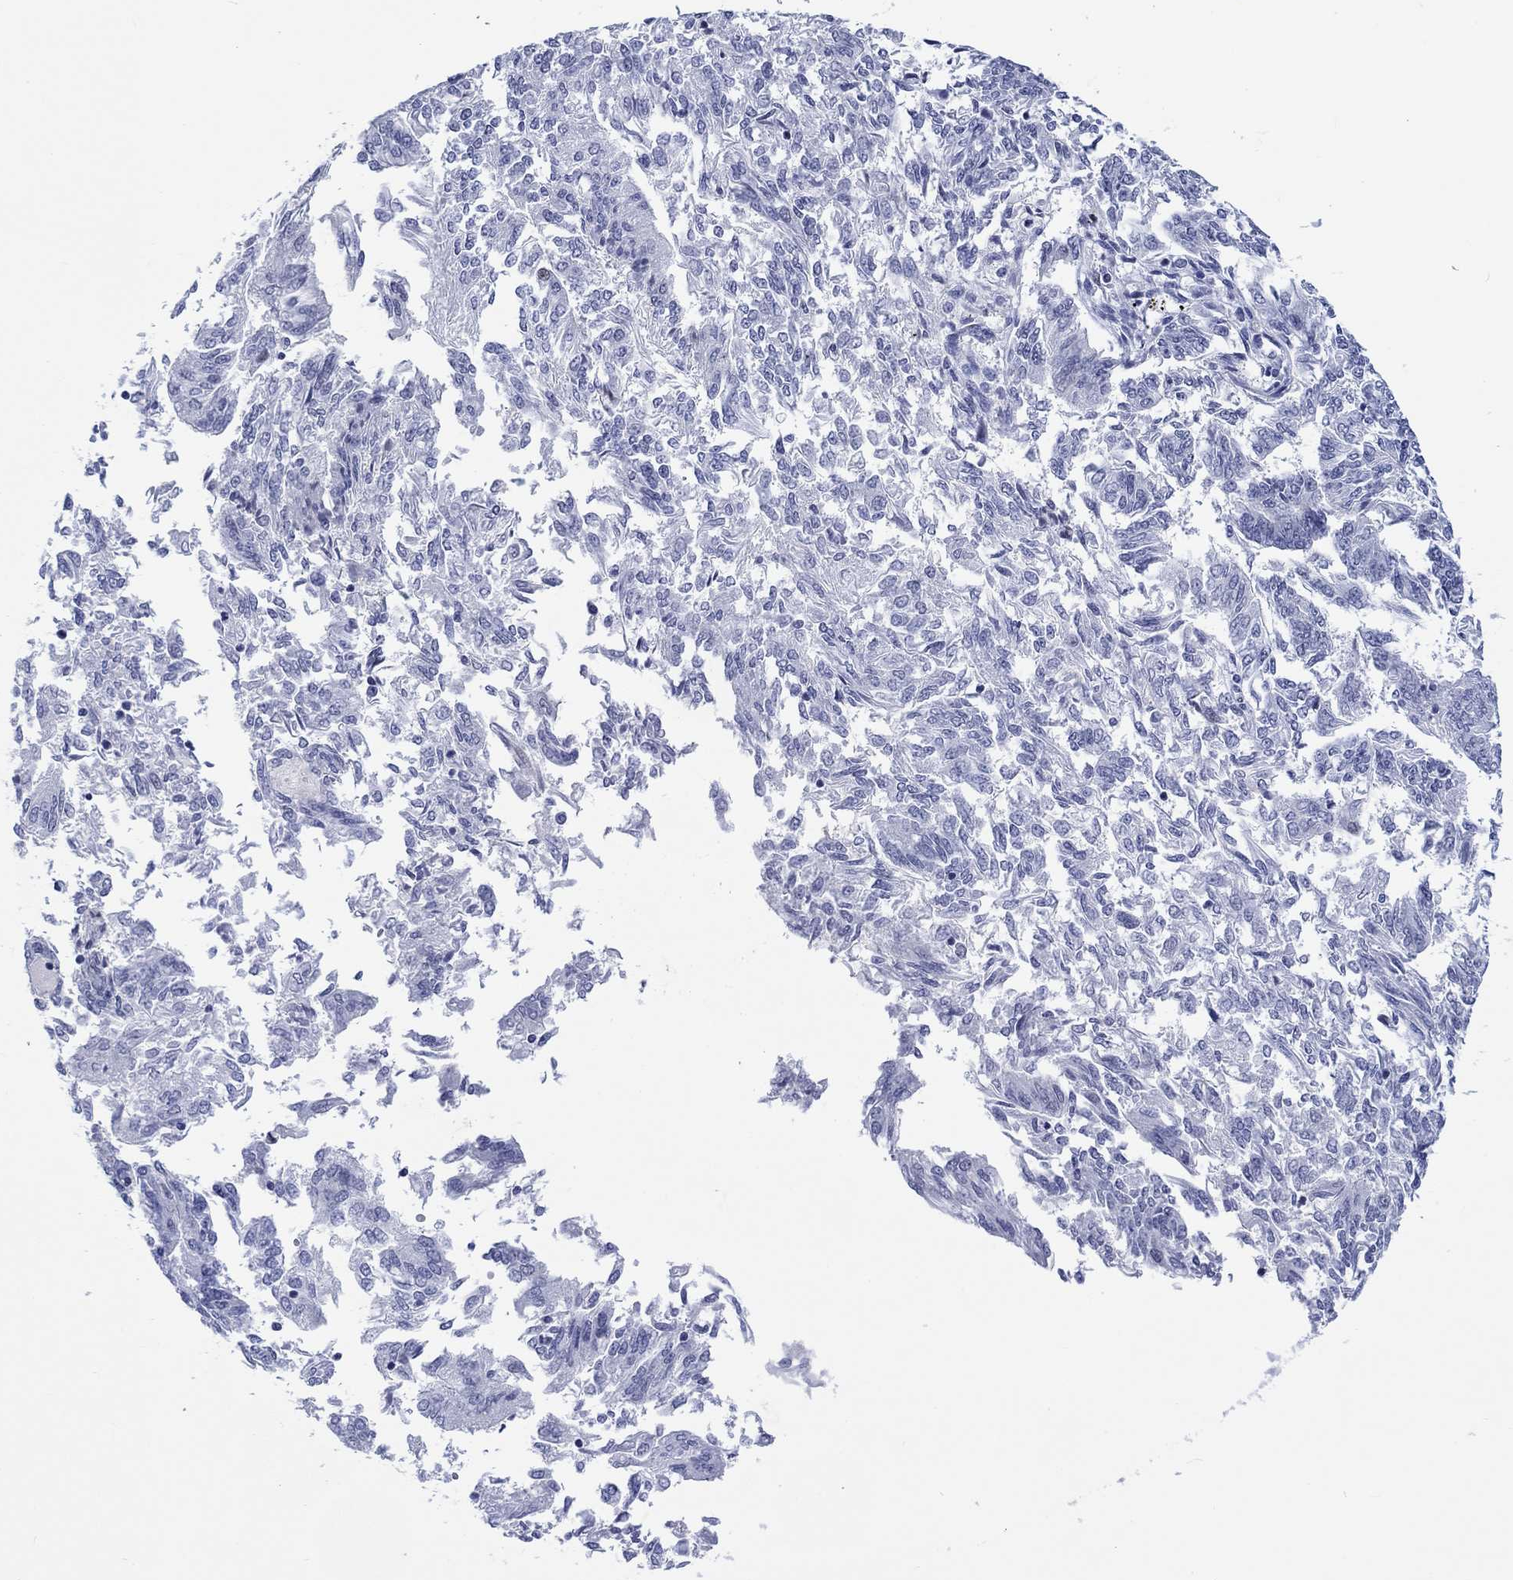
{"staining": {"intensity": "negative", "quantity": "none", "location": "none"}, "tissue": "endometrial cancer", "cell_type": "Tumor cells", "image_type": "cancer", "snomed": [{"axis": "morphology", "description": "Adenocarcinoma, NOS"}, {"axis": "topography", "description": "Endometrium"}], "caption": "This is an immunohistochemistry (IHC) histopathology image of human endometrial adenocarcinoma. There is no positivity in tumor cells.", "gene": "CDCA2", "patient": {"sex": "female", "age": 58}}